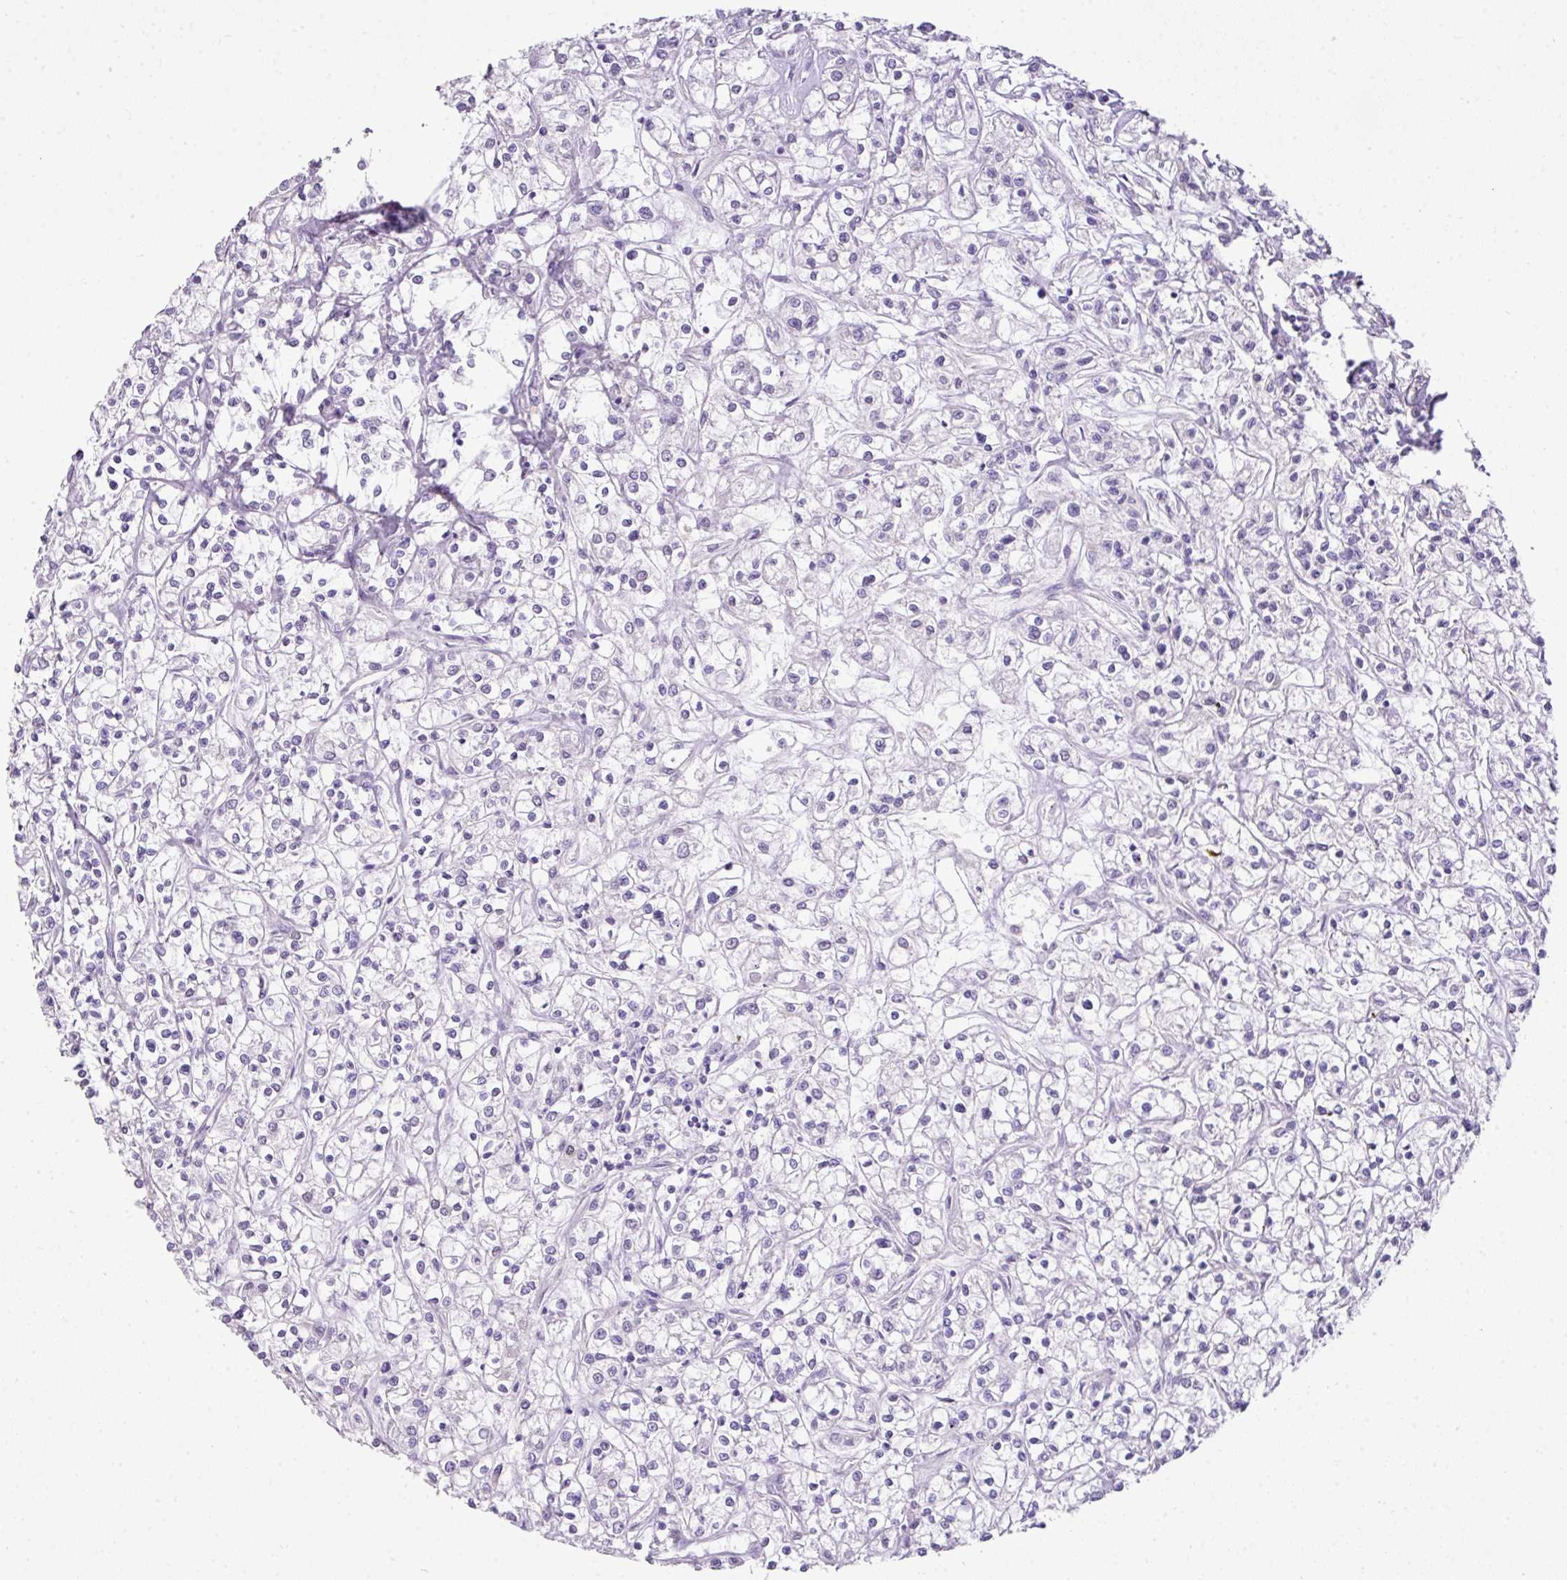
{"staining": {"intensity": "negative", "quantity": "none", "location": "none"}, "tissue": "renal cancer", "cell_type": "Tumor cells", "image_type": "cancer", "snomed": [{"axis": "morphology", "description": "Adenocarcinoma, NOS"}, {"axis": "topography", "description": "Kidney"}], "caption": "This is an immunohistochemistry histopathology image of human adenocarcinoma (renal). There is no staining in tumor cells.", "gene": "DIP2A", "patient": {"sex": "female", "age": 59}}